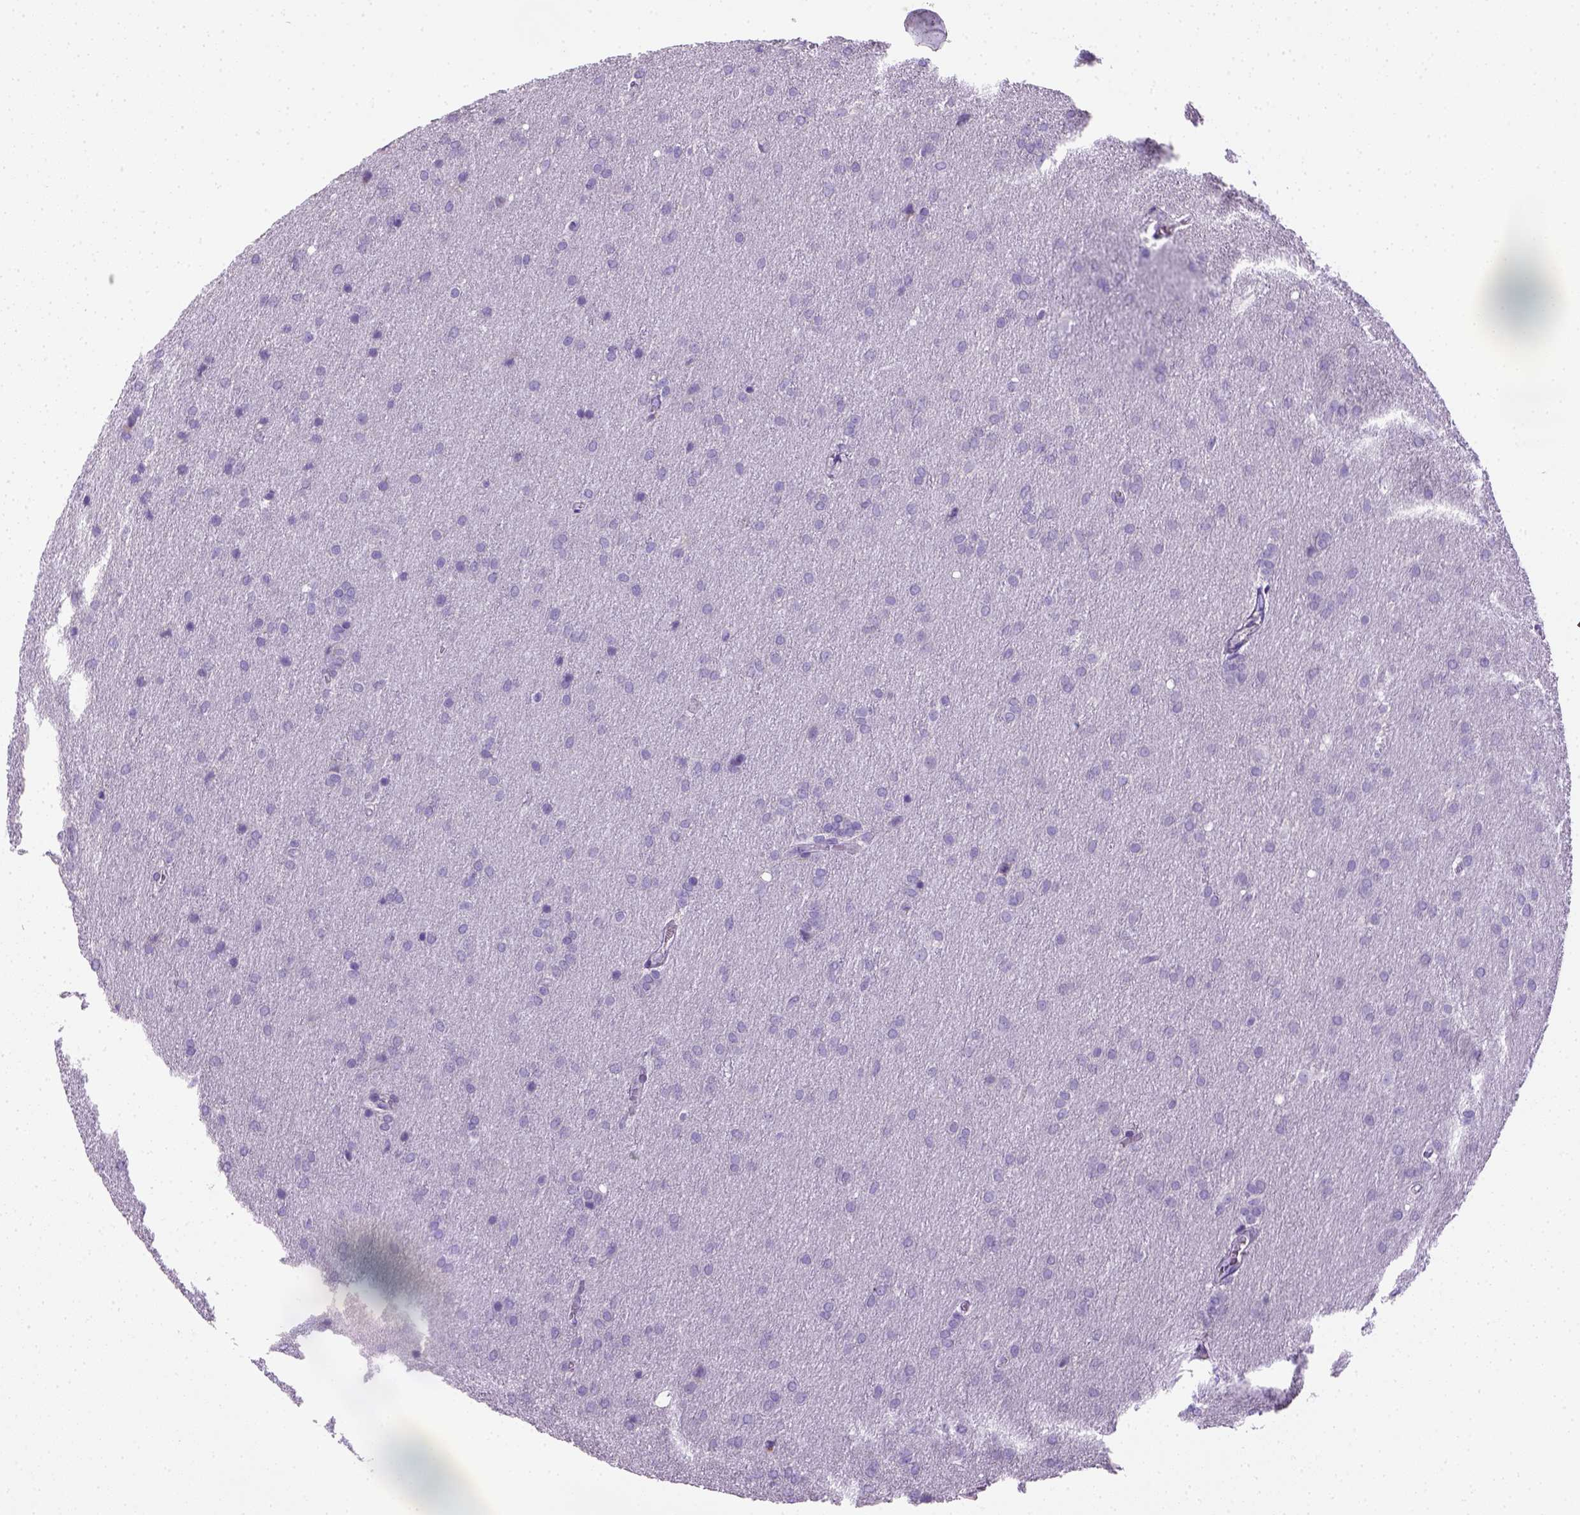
{"staining": {"intensity": "negative", "quantity": "none", "location": "none"}, "tissue": "glioma", "cell_type": "Tumor cells", "image_type": "cancer", "snomed": [{"axis": "morphology", "description": "Glioma, malignant, Low grade"}, {"axis": "topography", "description": "Brain"}], "caption": "Human malignant glioma (low-grade) stained for a protein using immunohistochemistry reveals no positivity in tumor cells.", "gene": "KRT71", "patient": {"sex": "female", "age": 32}}